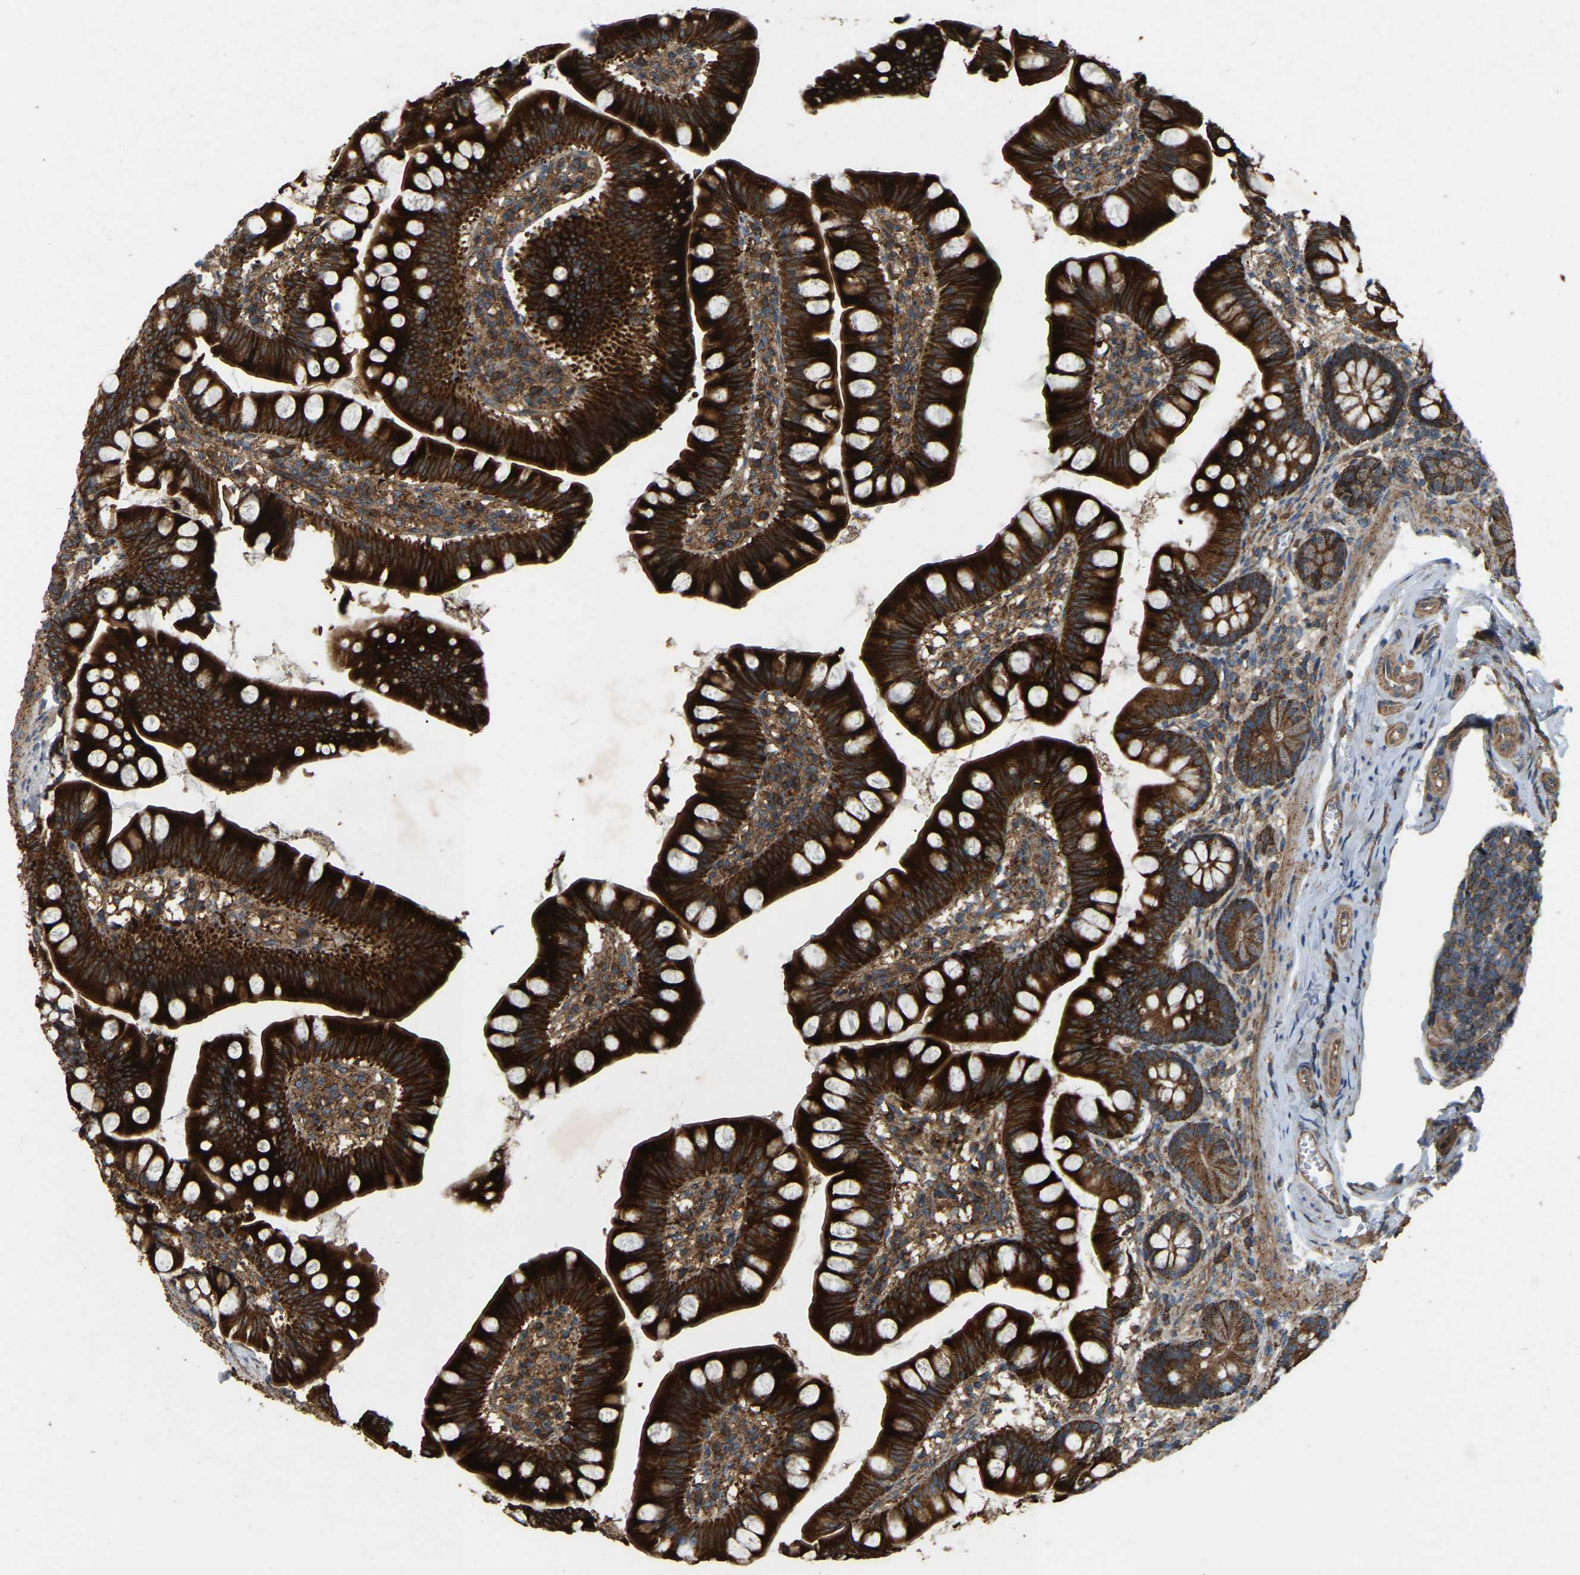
{"staining": {"intensity": "strong", "quantity": ">75%", "location": "cytoplasmic/membranous"}, "tissue": "small intestine", "cell_type": "Glandular cells", "image_type": "normal", "snomed": [{"axis": "morphology", "description": "Normal tissue, NOS"}, {"axis": "topography", "description": "Small intestine"}], "caption": "Immunohistochemistry (IHC) micrograph of benign small intestine: human small intestine stained using IHC reveals high levels of strong protein expression localized specifically in the cytoplasmic/membranous of glandular cells, appearing as a cytoplasmic/membranous brown color.", "gene": "SAMD9L", "patient": {"sex": "male", "age": 7}}